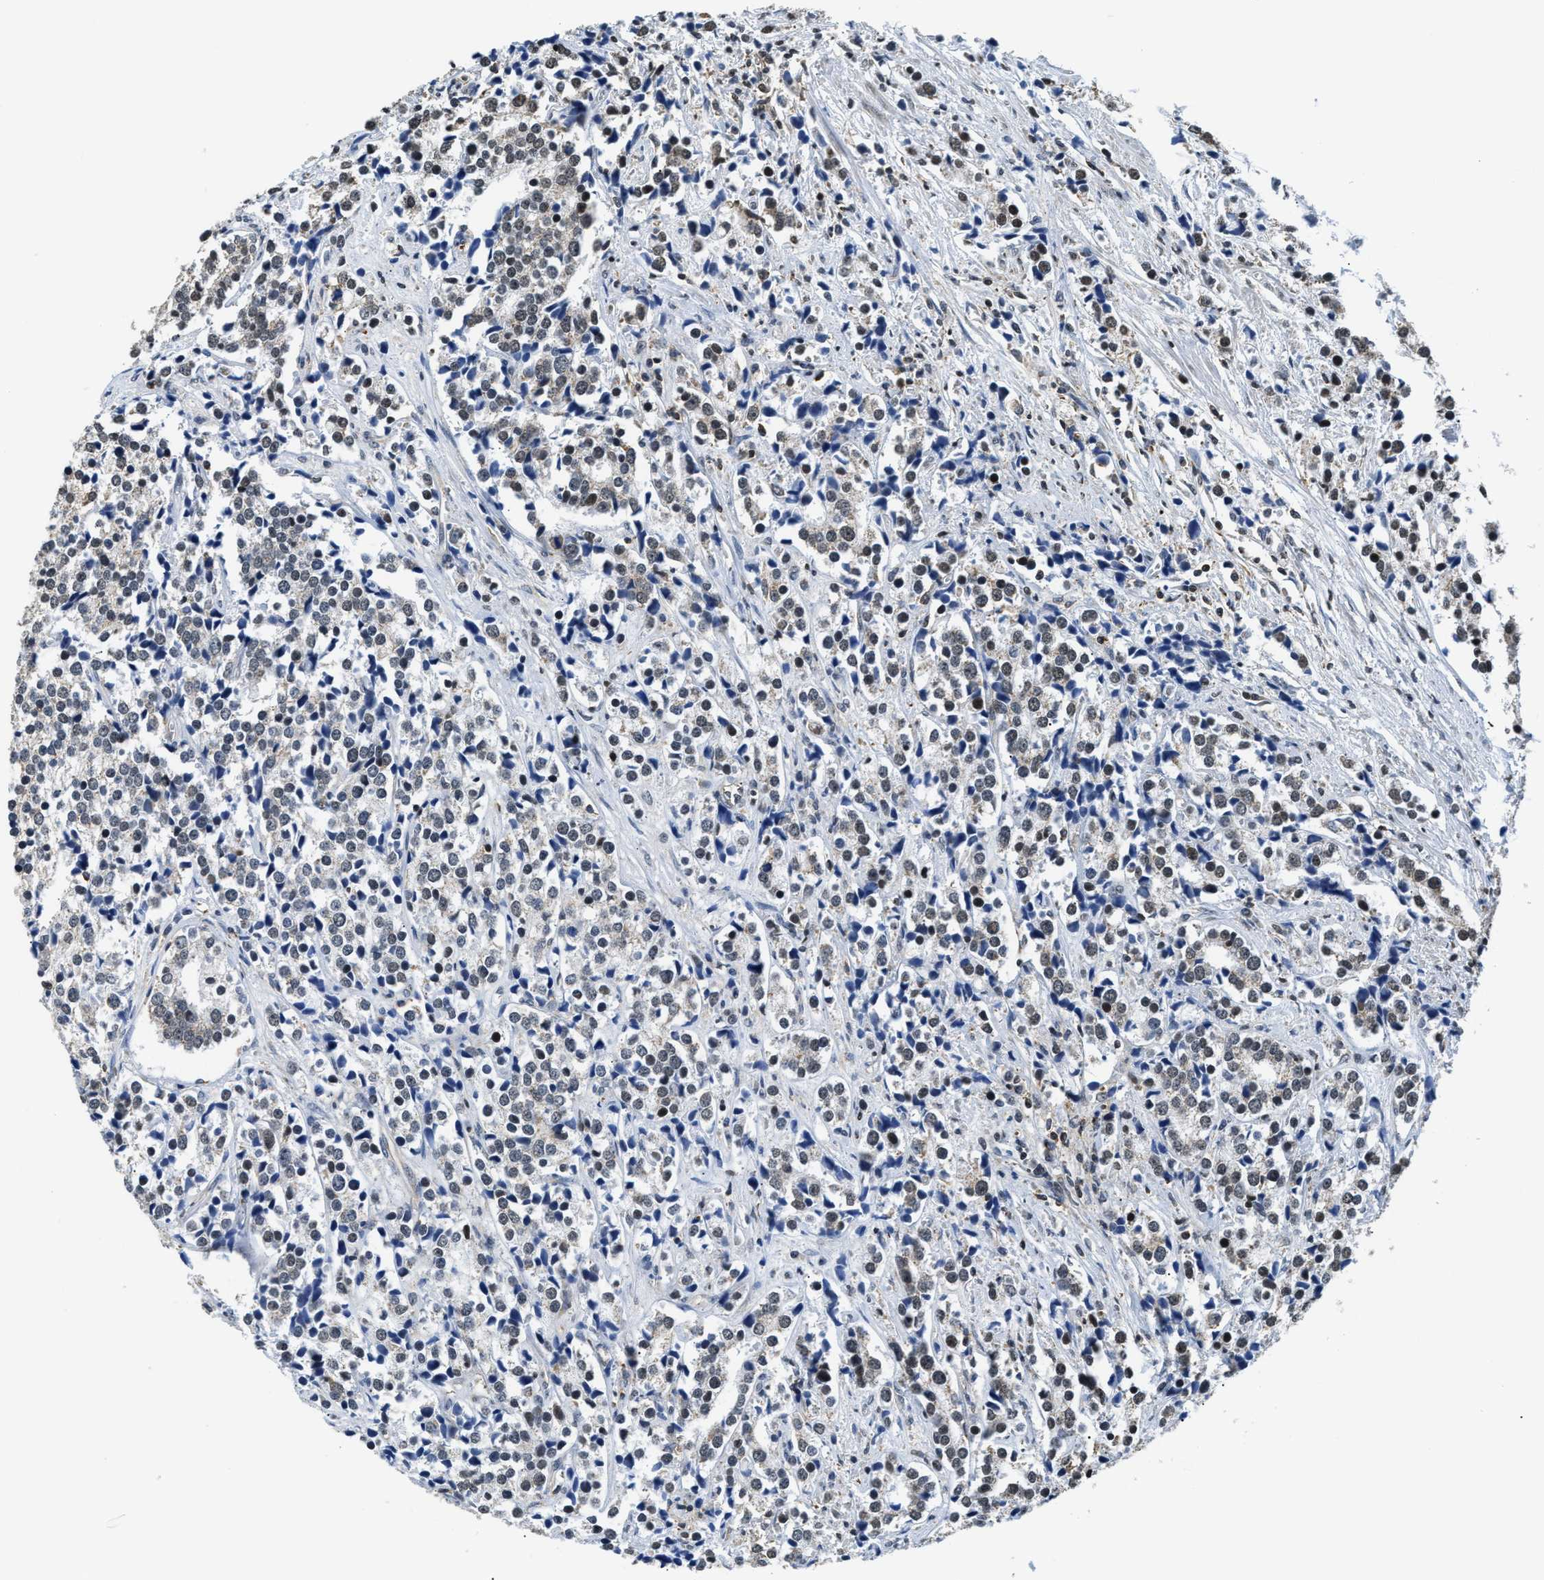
{"staining": {"intensity": "weak", "quantity": "25%-75%", "location": "nuclear"}, "tissue": "prostate cancer", "cell_type": "Tumor cells", "image_type": "cancer", "snomed": [{"axis": "morphology", "description": "Adenocarcinoma, High grade"}, {"axis": "topography", "description": "Prostate"}], "caption": "This micrograph shows prostate adenocarcinoma (high-grade) stained with immunohistochemistry (IHC) to label a protein in brown. The nuclear of tumor cells show weak positivity for the protein. Nuclei are counter-stained blue.", "gene": "STK10", "patient": {"sex": "male", "age": 71}}